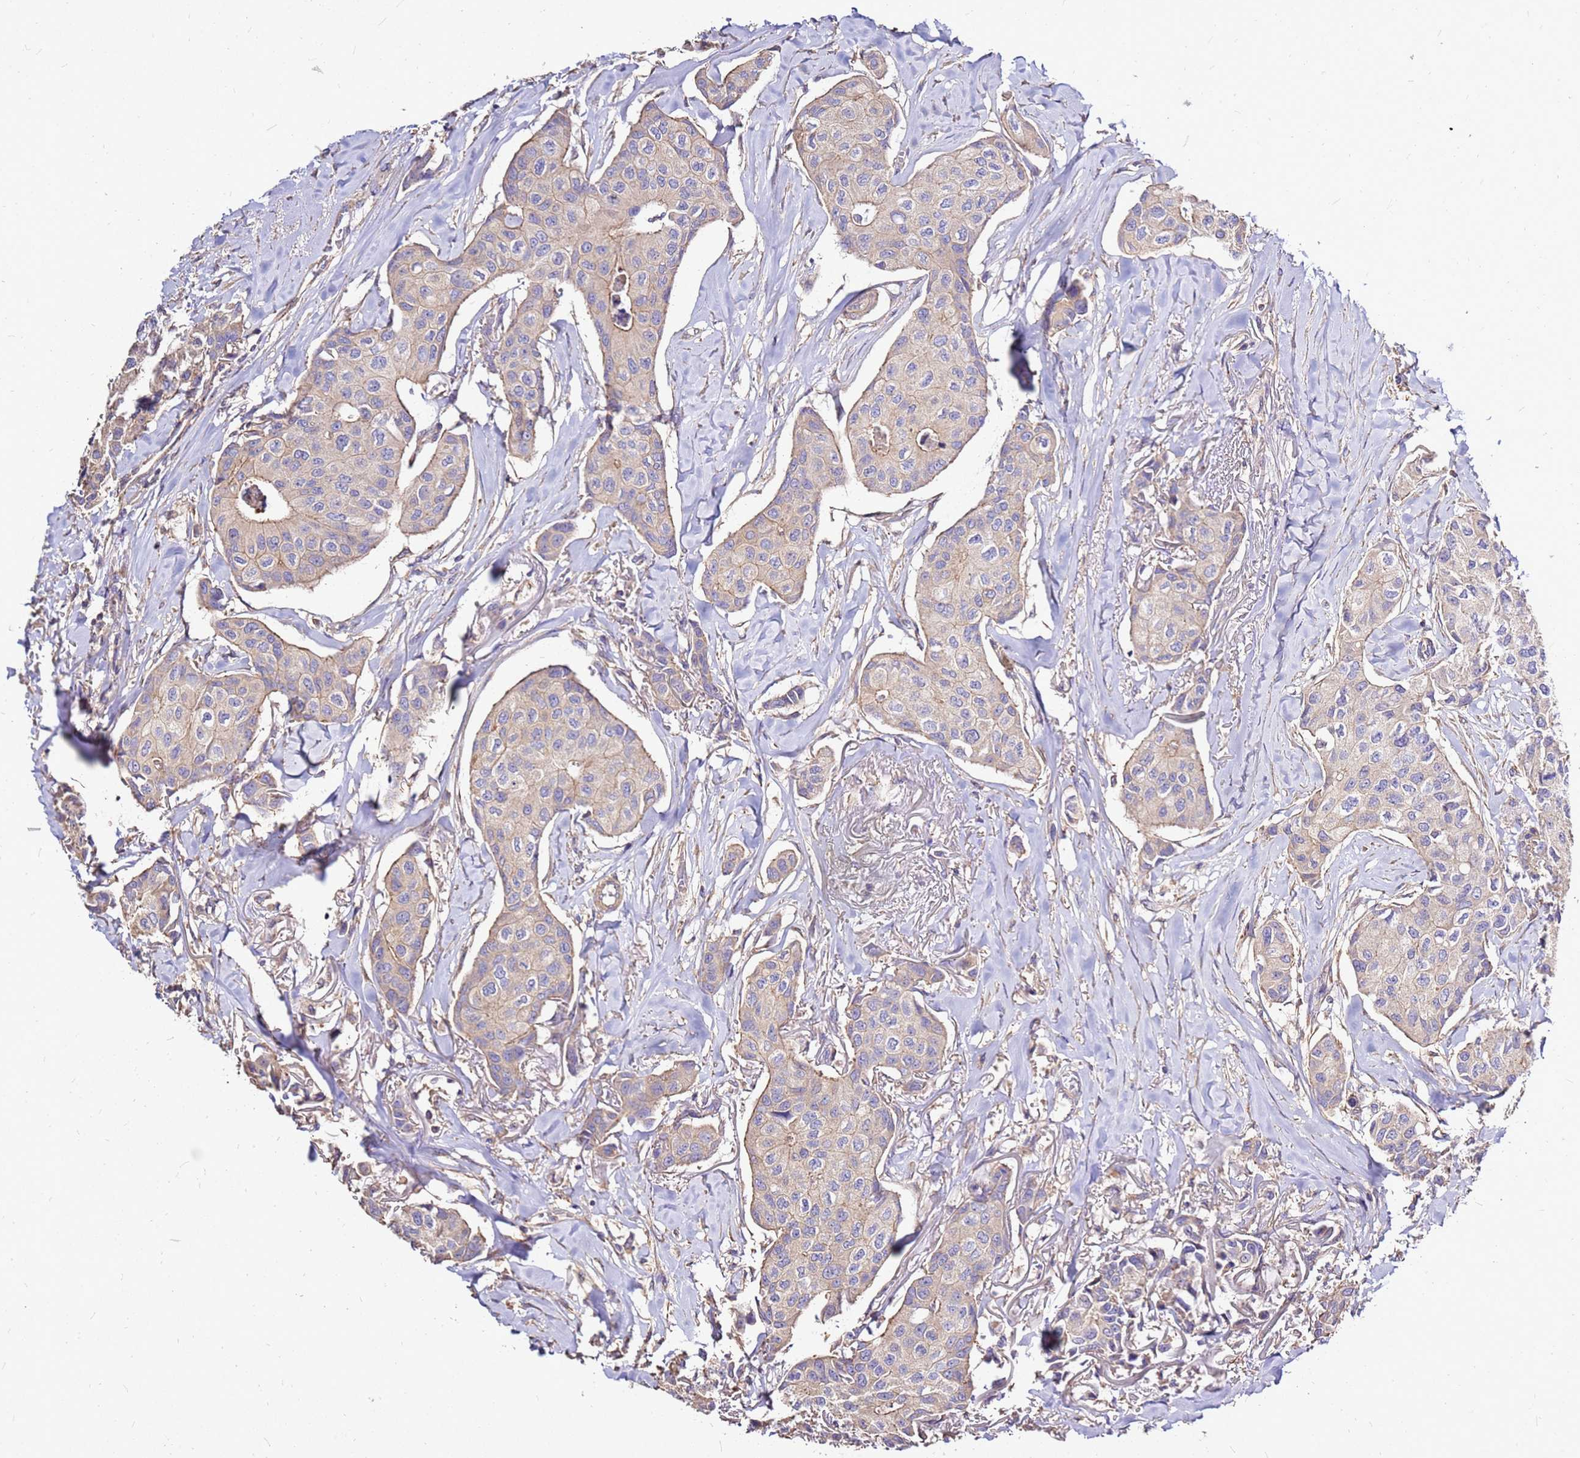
{"staining": {"intensity": "weak", "quantity": "<25%", "location": "cytoplasmic/membranous"}, "tissue": "breast cancer", "cell_type": "Tumor cells", "image_type": "cancer", "snomed": [{"axis": "morphology", "description": "Duct carcinoma"}, {"axis": "topography", "description": "Breast"}], "caption": "Immunohistochemistry histopathology image of human breast cancer (intraductal carcinoma) stained for a protein (brown), which demonstrates no expression in tumor cells.", "gene": "EXD3", "patient": {"sex": "female", "age": 80}}